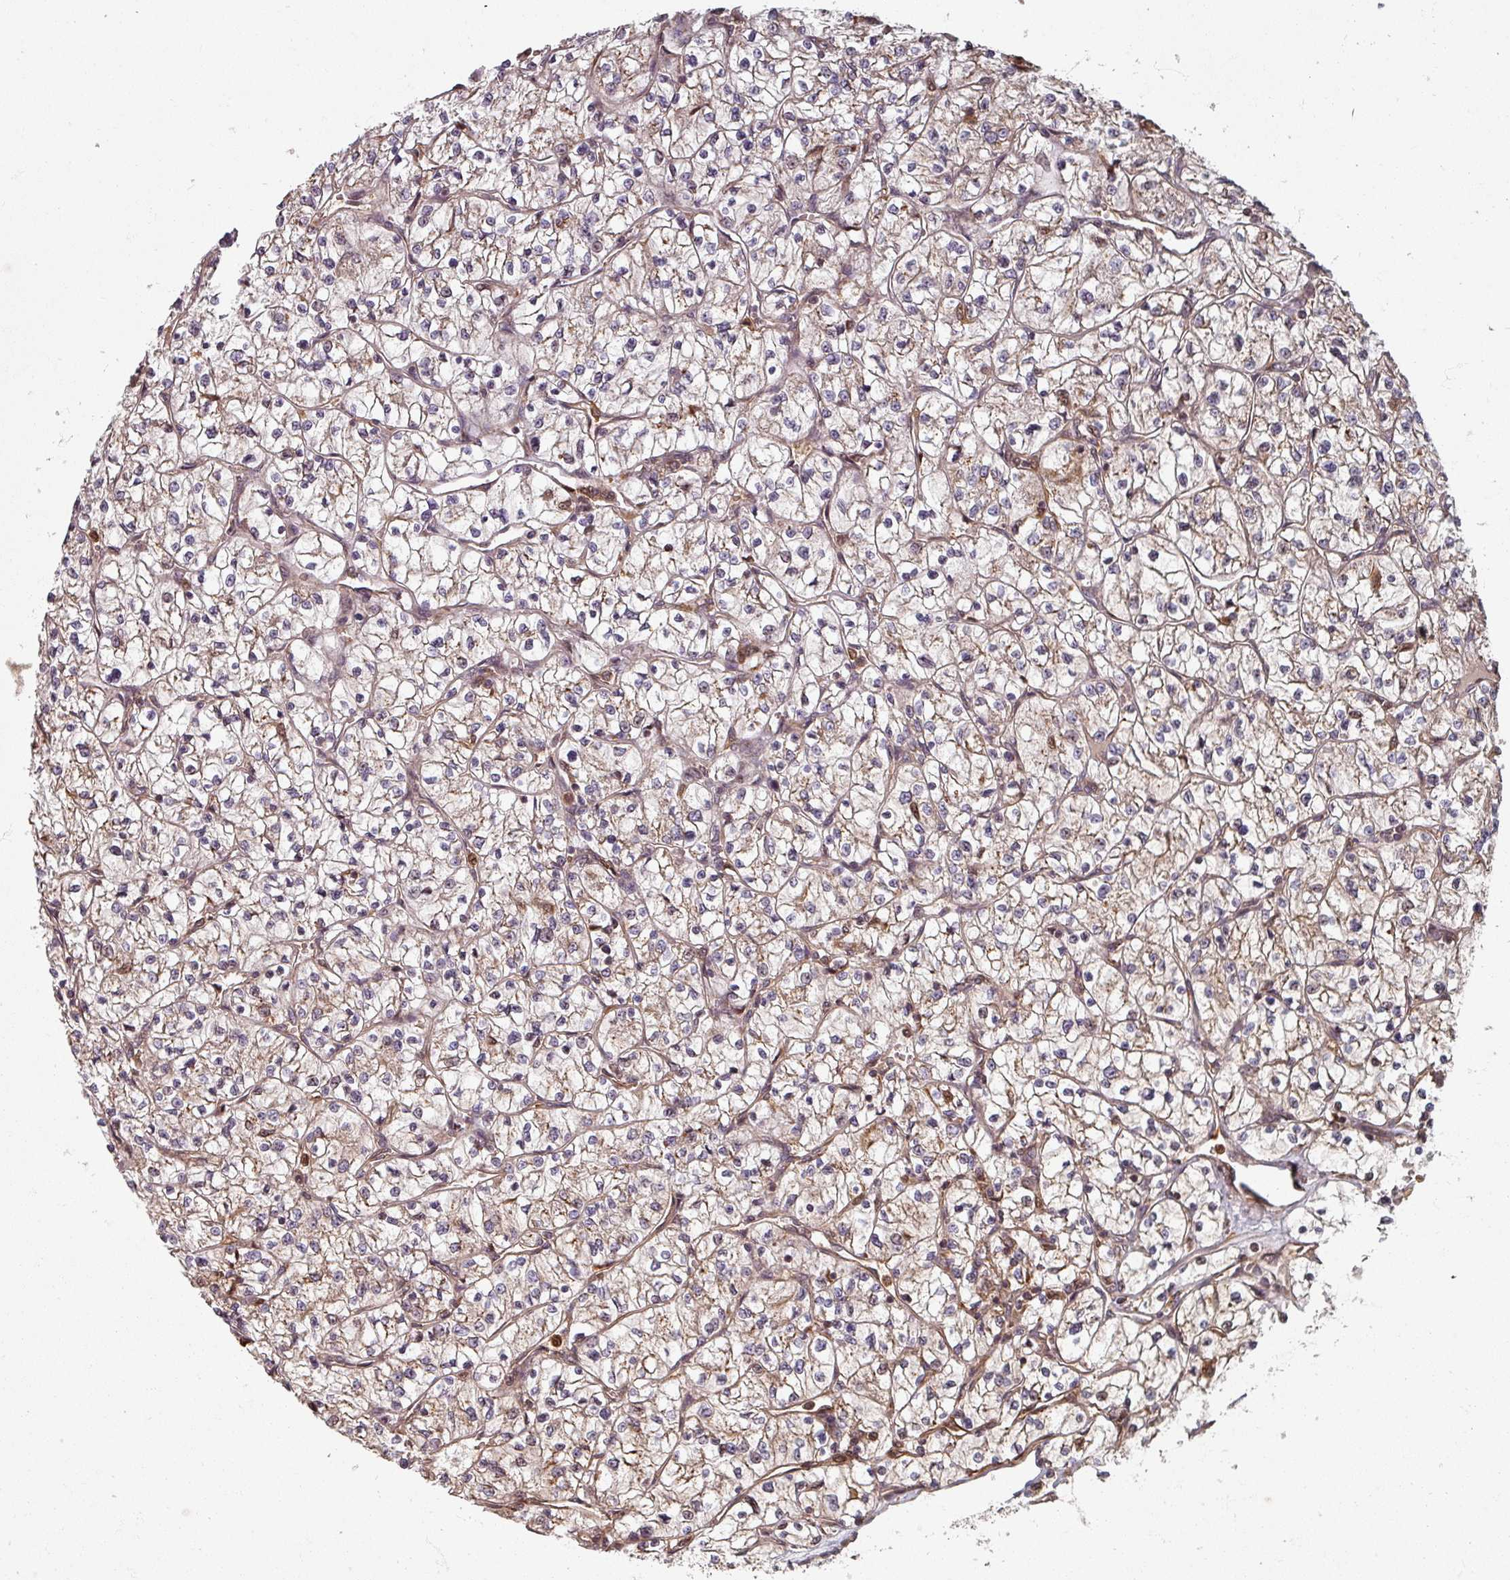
{"staining": {"intensity": "weak", "quantity": ">75%", "location": "cytoplasmic/membranous"}, "tissue": "renal cancer", "cell_type": "Tumor cells", "image_type": "cancer", "snomed": [{"axis": "morphology", "description": "Adenocarcinoma, NOS"}, {"axis": "topography", "description": "Kidney"}], "caption": "Protein staining reveals weak cytoplasmic/membranous positivity in approximately >75% of tumor cells in renal cancer.", "gene": "EID1", "patient": {"sex": "female", "age": 64}}